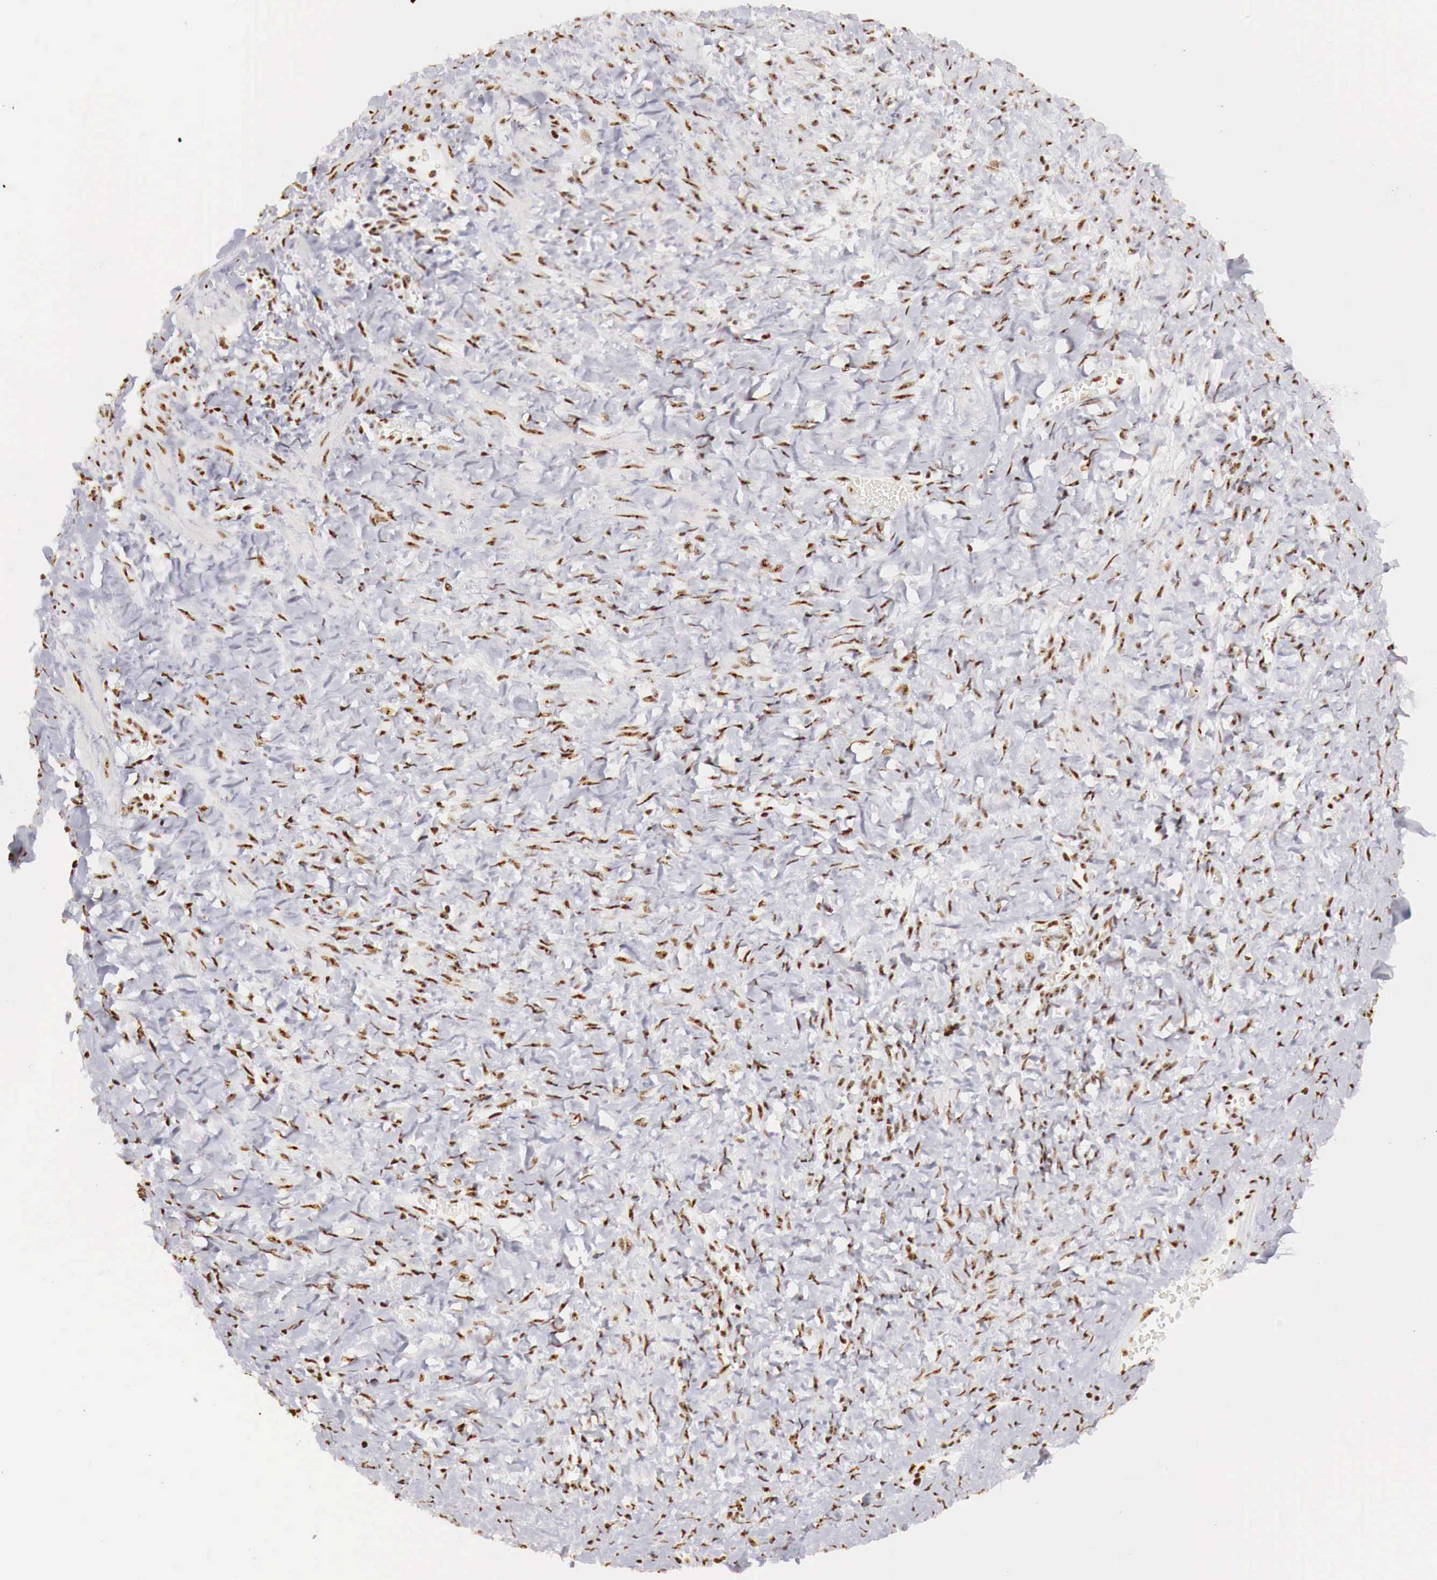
{"staining": {"intensity": "strong", "quantity": ">75%", "location": "nuclear"}, "tissue": "smooth muscle", "cell_type": "Smooth muscle cells", "image_type": "normal", "snomed": [{"axis": "morphology", "description": "Normal tissue, NOS"}, {"axis": "topography", "description": "Uterus"}], "caption": "High-power microscopy captured an immunohistochemistry histopathology image of normal smooth muscle, revealing strong nuclear expression in about >75% of smooth muscle cells.", "gene": "DKC1", "patient": {"sex": "female", "age": 56}}